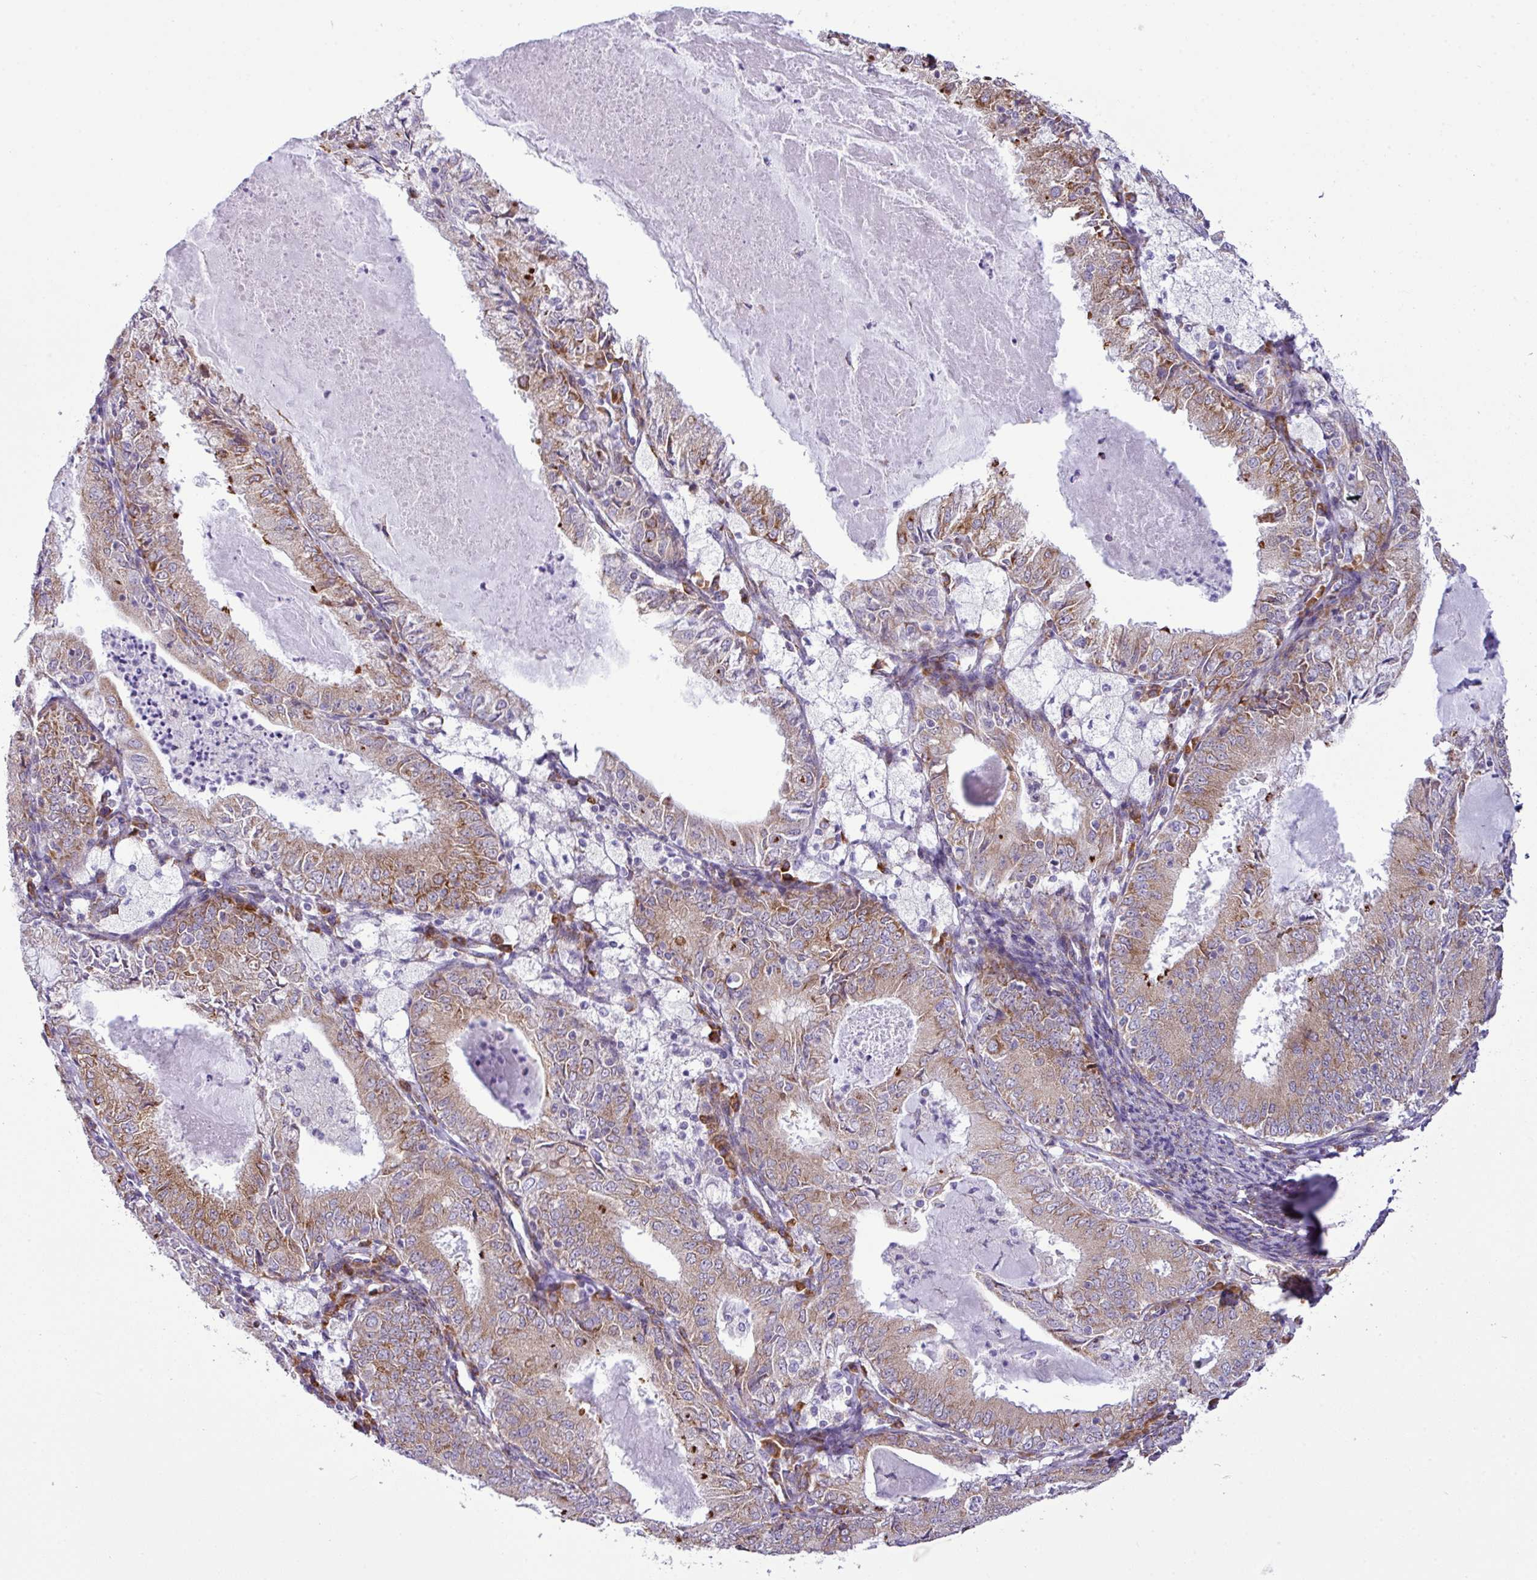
{"staining": {"intensity": "moderate", "quantity": "25%-75%", "location": "cytoplasmic/membranous"}, "tissue": "endometrial cancer", "cell_type": "Tumor cells", "image_type": "cancer", "snomed": [{"axis": "morphology", "description": "Adenocarcinoma, NOS"}, {"axis": "topography", "description": "Endometrium"}], "caption": "A high-resolution photomicrograph shows immunohistochemistry (IHC) staining of endometrial cancer (adenocarcinoma), which demonstrates moderate cytoplasmic/membranous expression in about 25%-75% of tumor cells.", "gene": "CFAP97", "patient": {"sex": "female", "age": 57}}